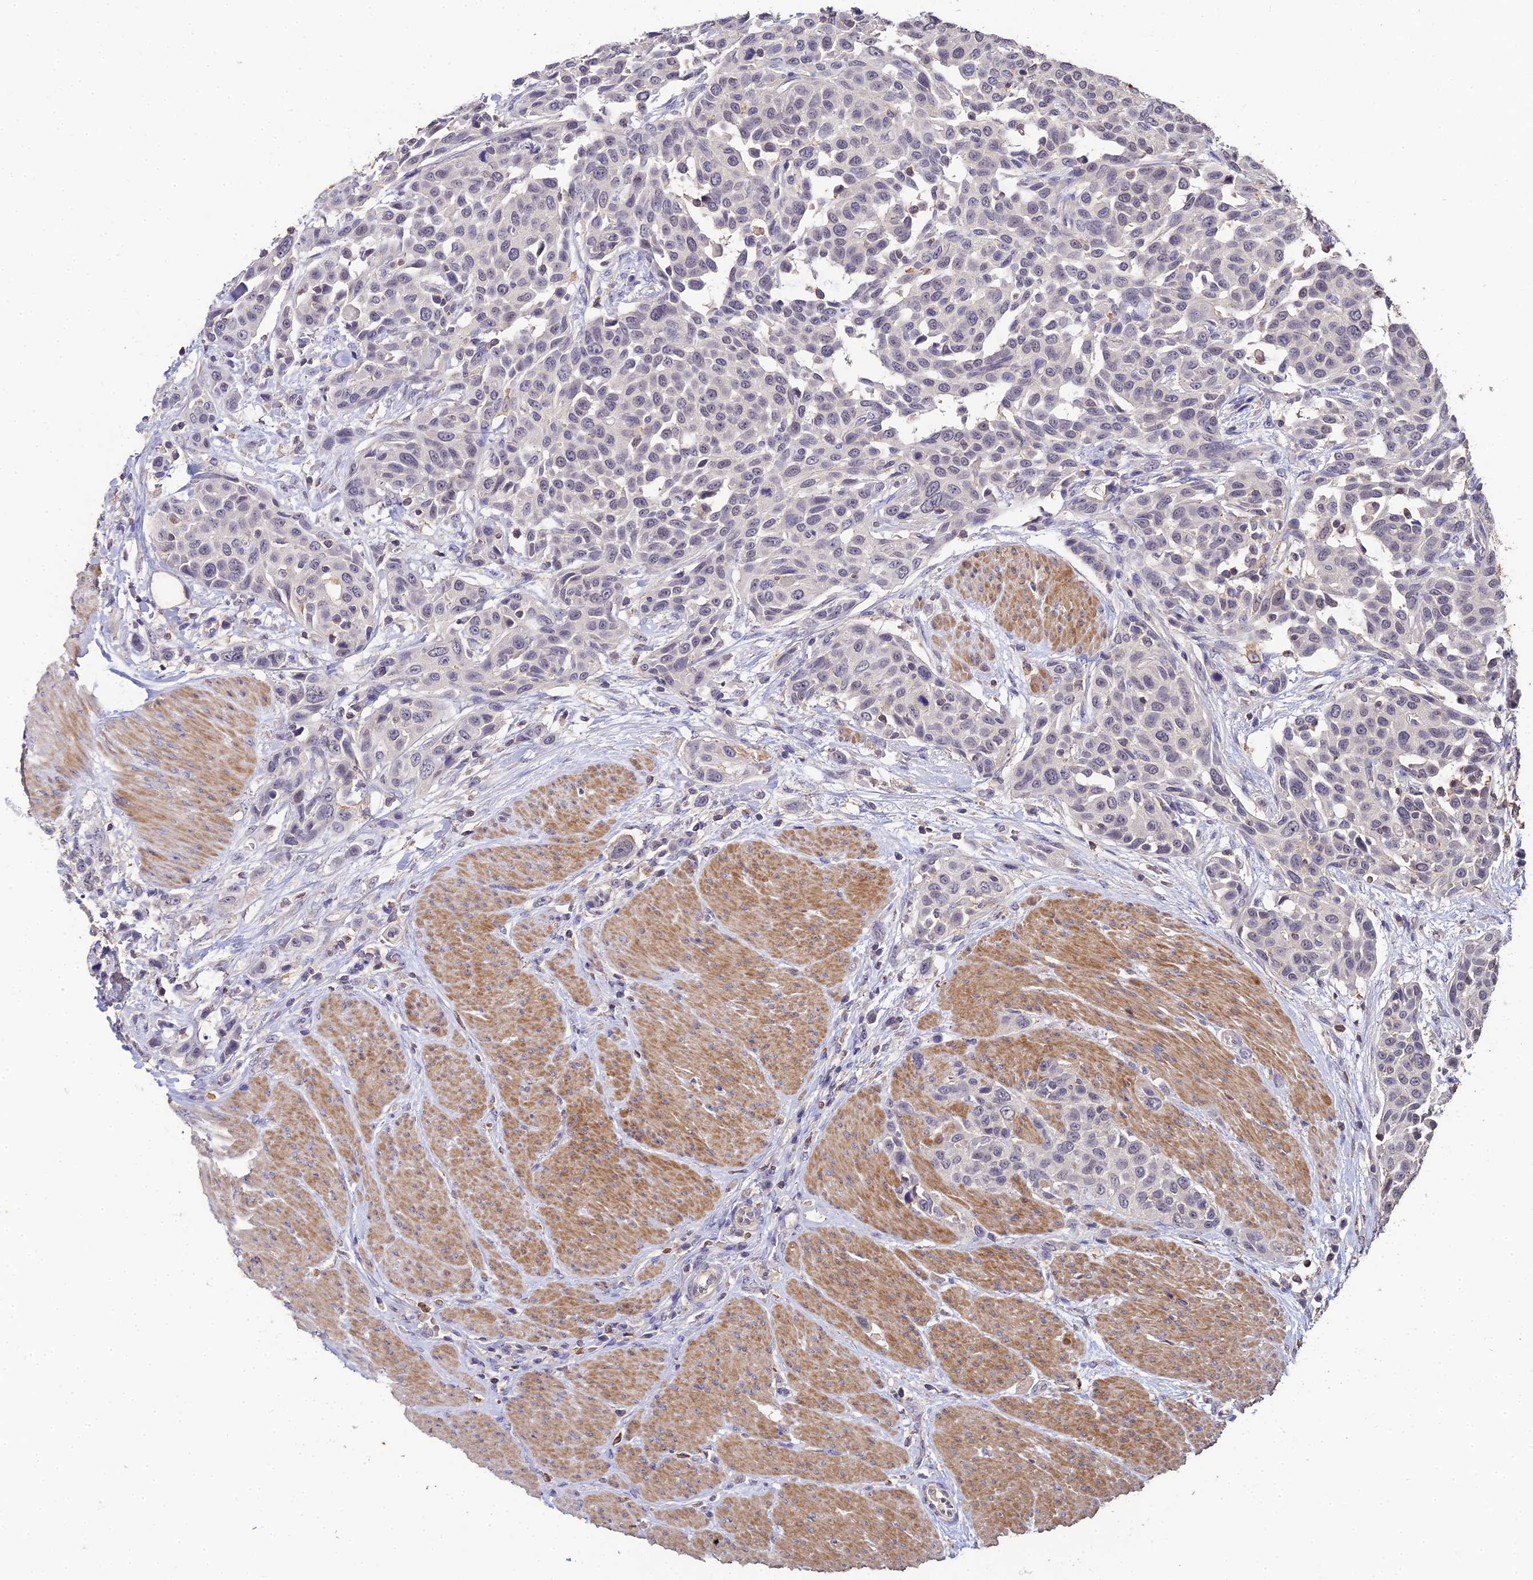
{"staining": {"intensity": "negative", "quantity": "none", "location": "none"}, "tissue": "urothelial cancer", "cell_type": "Tumor cells", "image_type": "cancer", "snomed": [{"axis": "morphology", "description": "Urothelial carcinoma, High grade"}, {"axis": "topography", "description": "Urinary bladder"}], "caption": "An immunohistochemistry micrograph of urothelial cancer is shown. There is no staining in tumor cells of urothelial cancer.", "gene": "LSM5", "patient": {"sex": "male", "age": 50}}